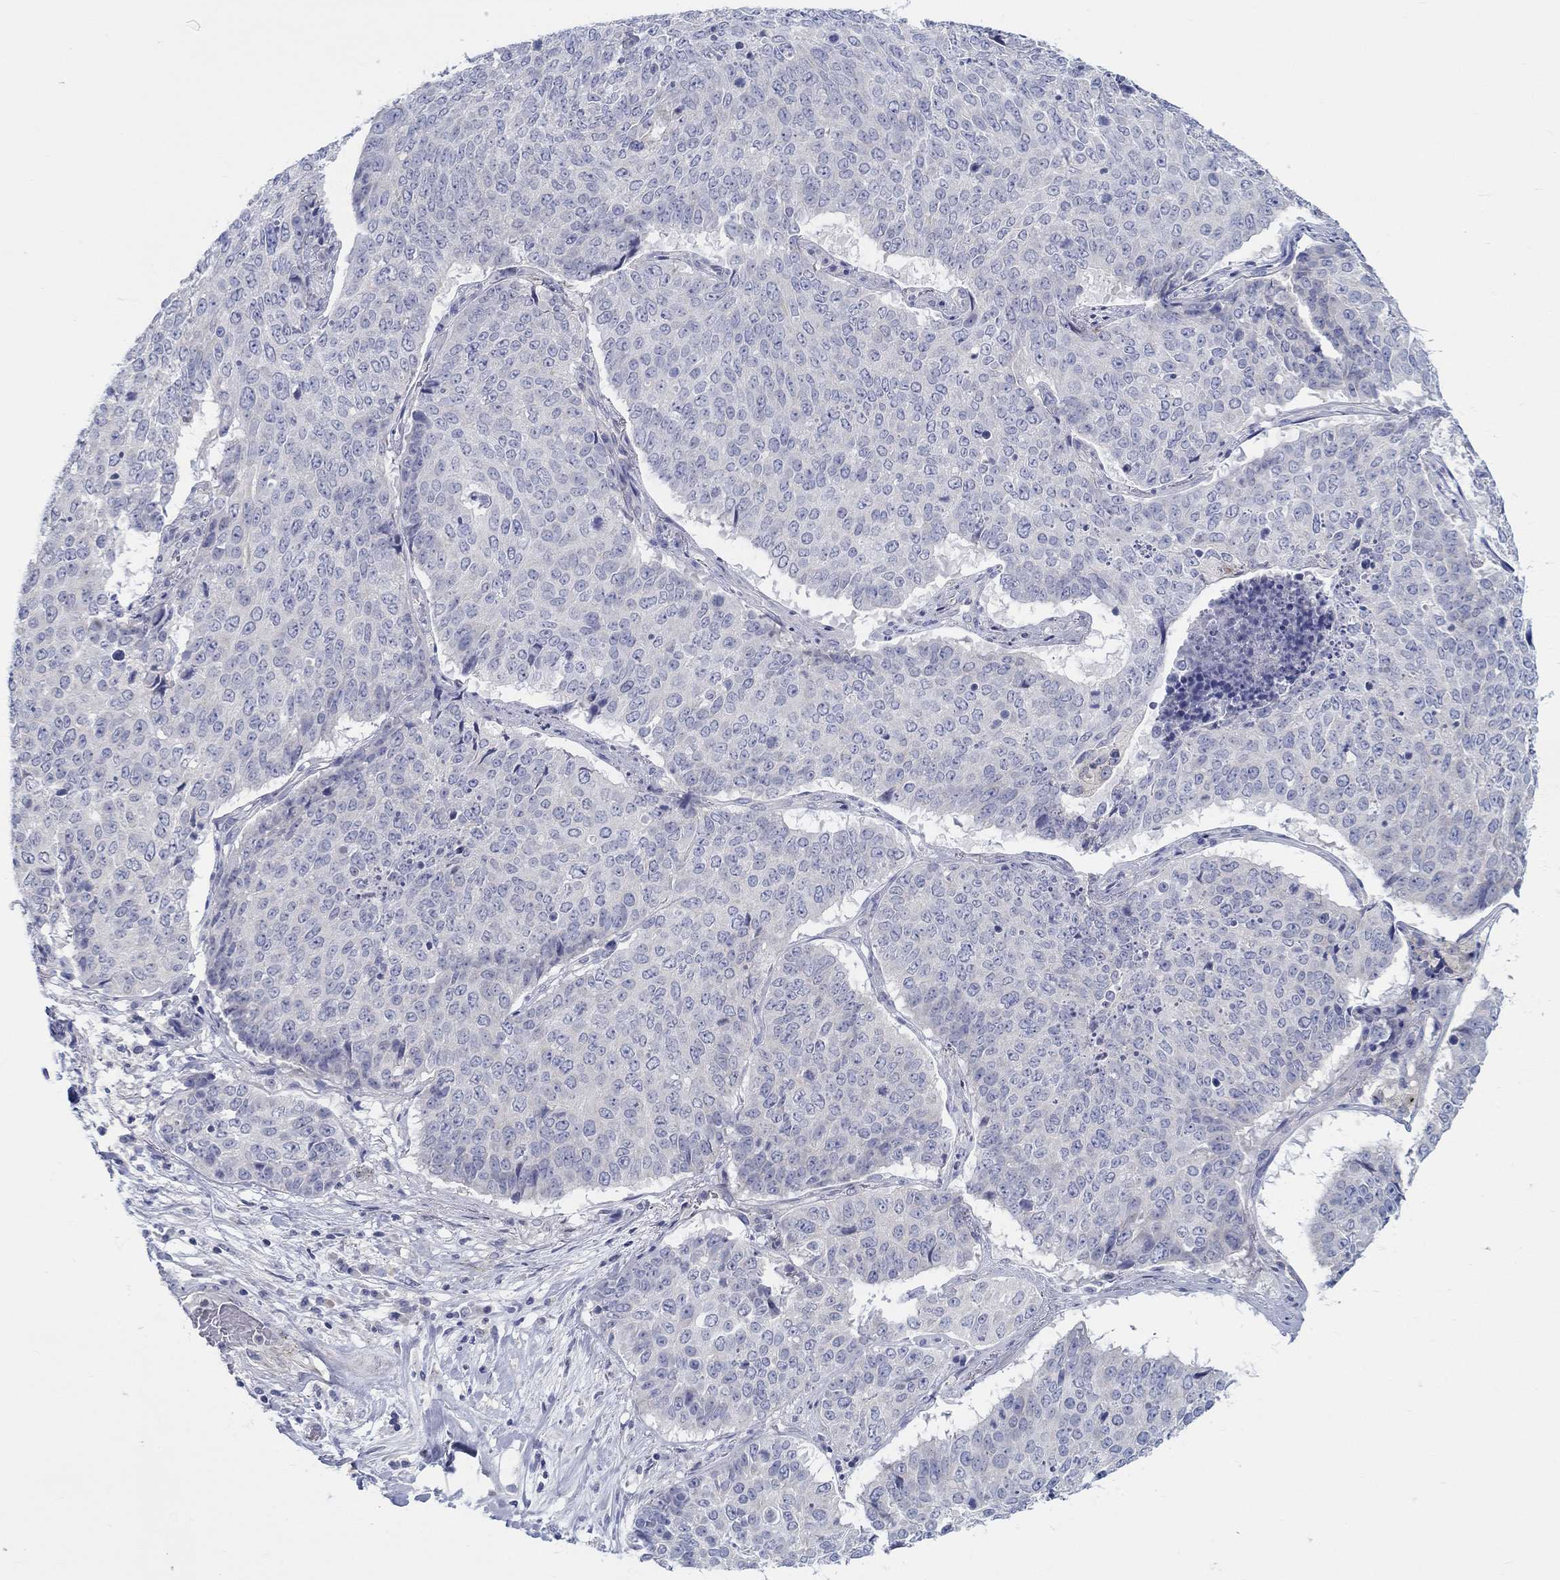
{"staining": {"intensity": "negative", "quantity": "none", "location": "none"}, "tissue": "lung cancer", "cell_type": "Tumor cells", "image_type": "cancer", "snomed": [{"axis": "morphology", "description": "Normal tissue, NOS"}, {"axis": "morphology", "description": "Squamous cell carcinoma, NOS"}, {"axis": "topography", "description": "Bronchus"}, {"axis": "topography", "description": "Lung"}], "caption": "This is an immunohistochemistry image of human lung squamous cell carcinoma. There is no expression in tumor cells.", "gene": "HAPLN4", "patient": {"sex": "male", "age": 64}}